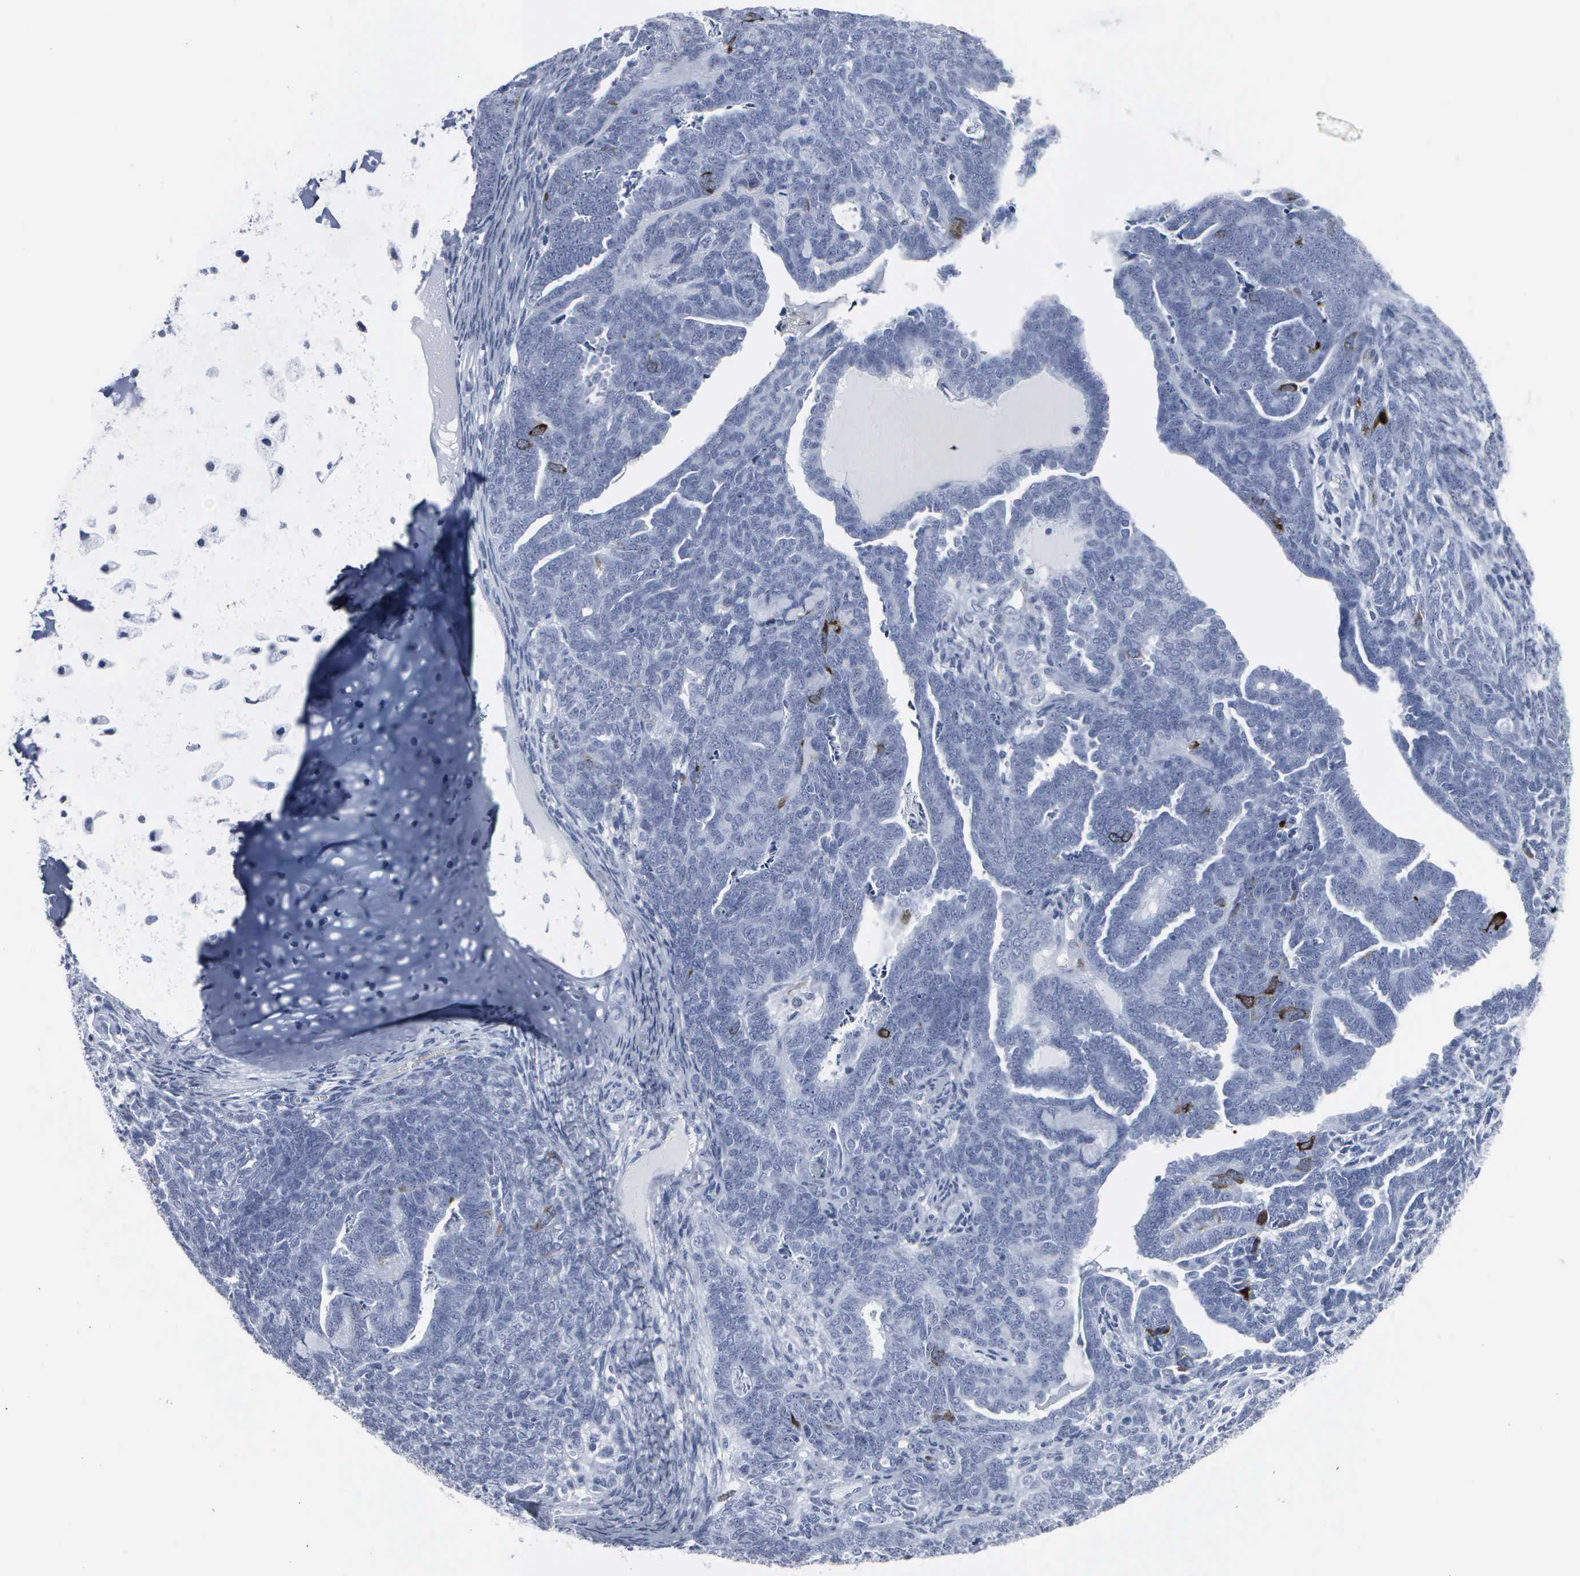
{"staining": {"intensity": "strong", "quantity": "<25%", "location": "cytoplasmic/membranous,nuclear"}, "tissue": "endometrial cancer", "cell_type": "Tumor cells", "image_type": "cancer", "snomed": [{"axis": "morphology", "description": "Neoplasm, malignant, NOS"}, {"axis": "topography", "description": "Endometrium"}], "caption": "The immunohistochemical stain shows strong cytoplasmic/membranous and nuclear staining in tumor cells of malignant neoplasm (endometrial) tissue.", "gene": "CCNB1", "patient": {"sex": "female", "age": 74}}